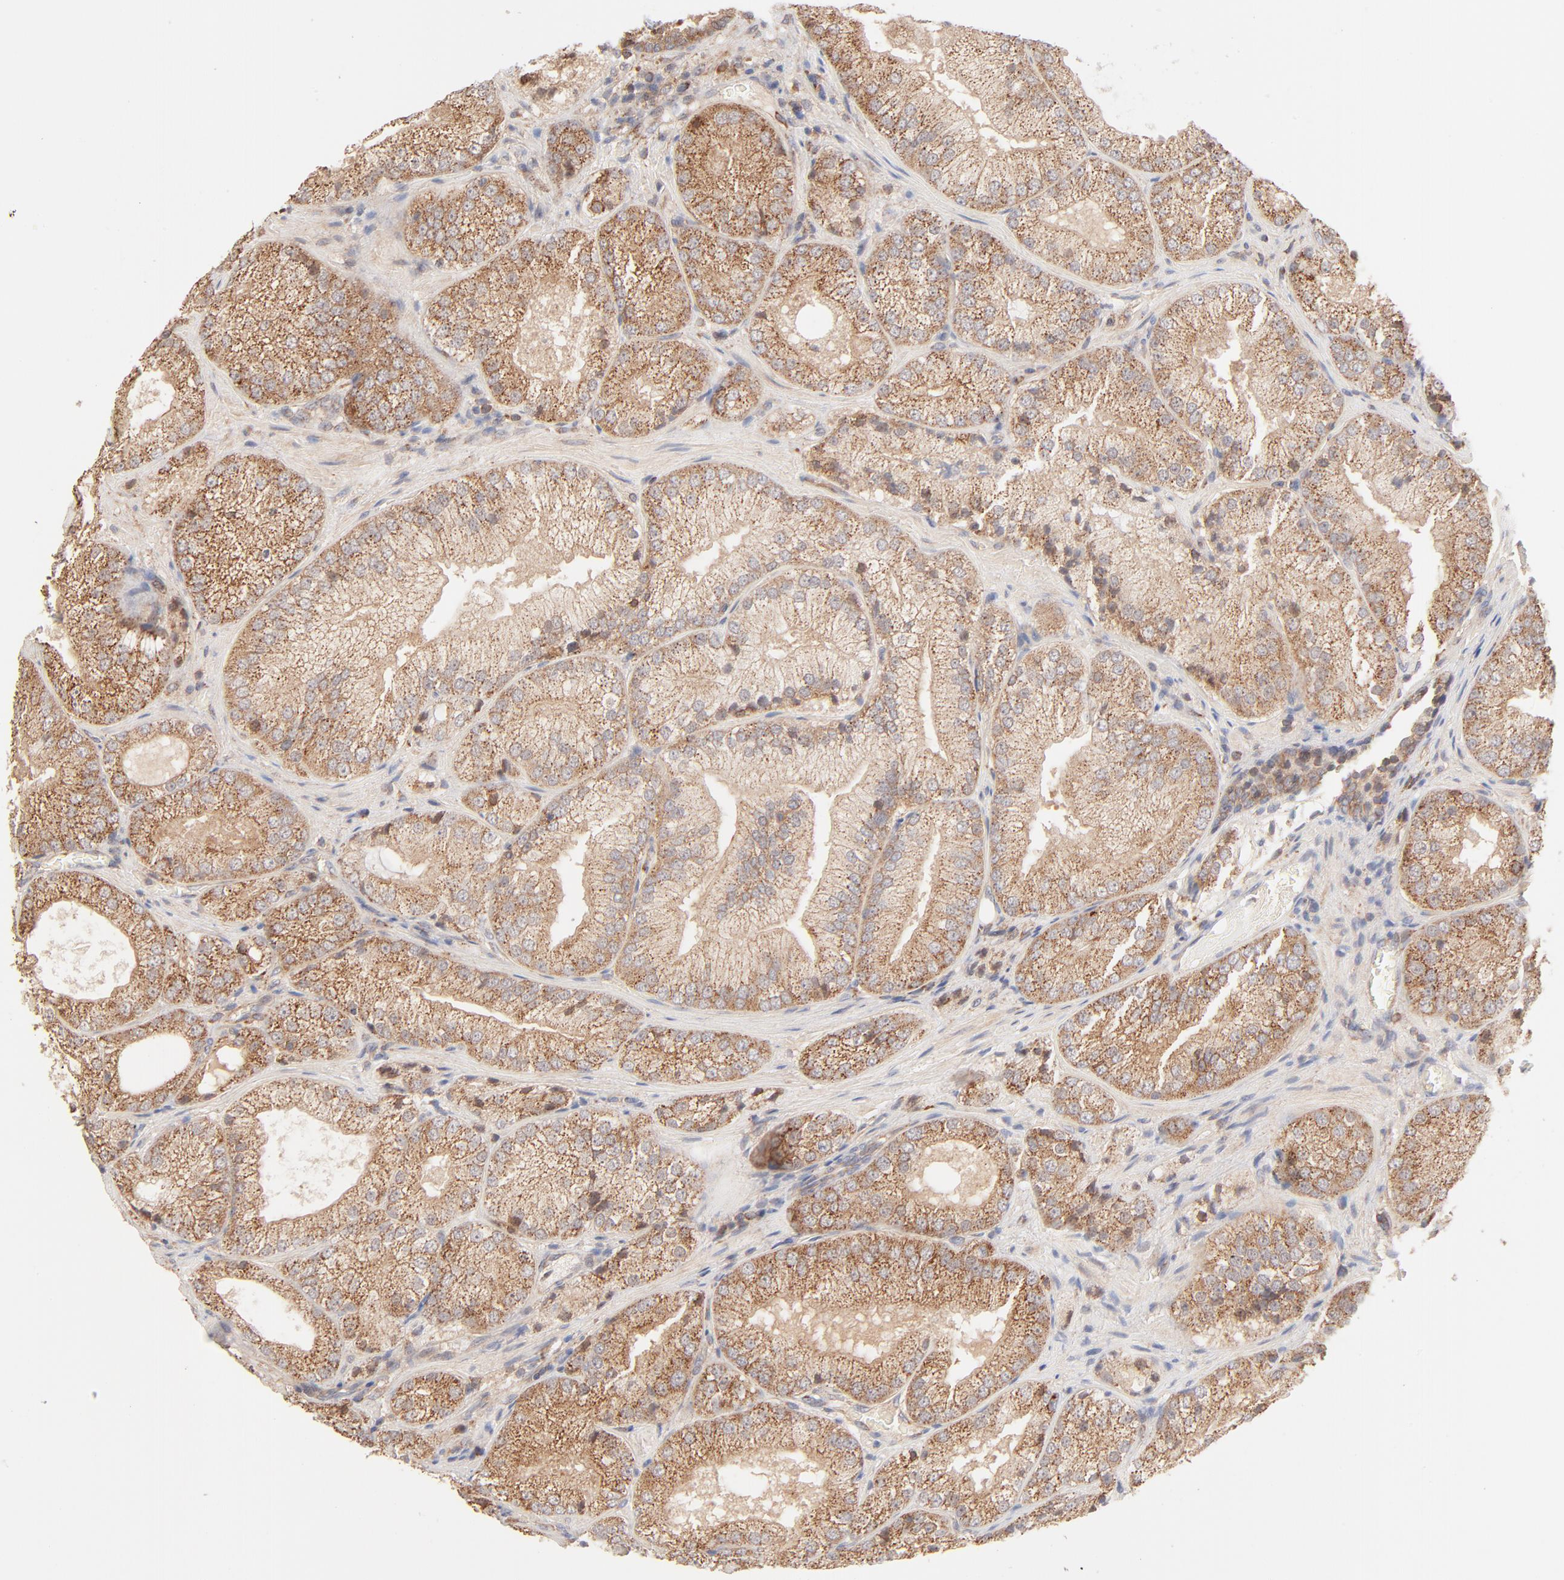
{"staining": {"intensity": "moderate", "quantity": ">75%", "location": "cytoplasmic/membranous"}, "tissue": "prostate cancer", "cell_type": "Tumor cells", "image_type": "cancer", "snomed": [{"axis": "morphology", "description": "Adenocarcinoma, Low grade"}, {"axis": "topography", "description": "Prostate"}], "caption": "A medium amount of moderate cytoplasmic/membranous positivity is seen in approximately >75% of tumor cells in prostate adenocarcinoma (low-grade) tissue.", "gene": "CSPG4", "patient": {"sex": "male", "age": 60}}